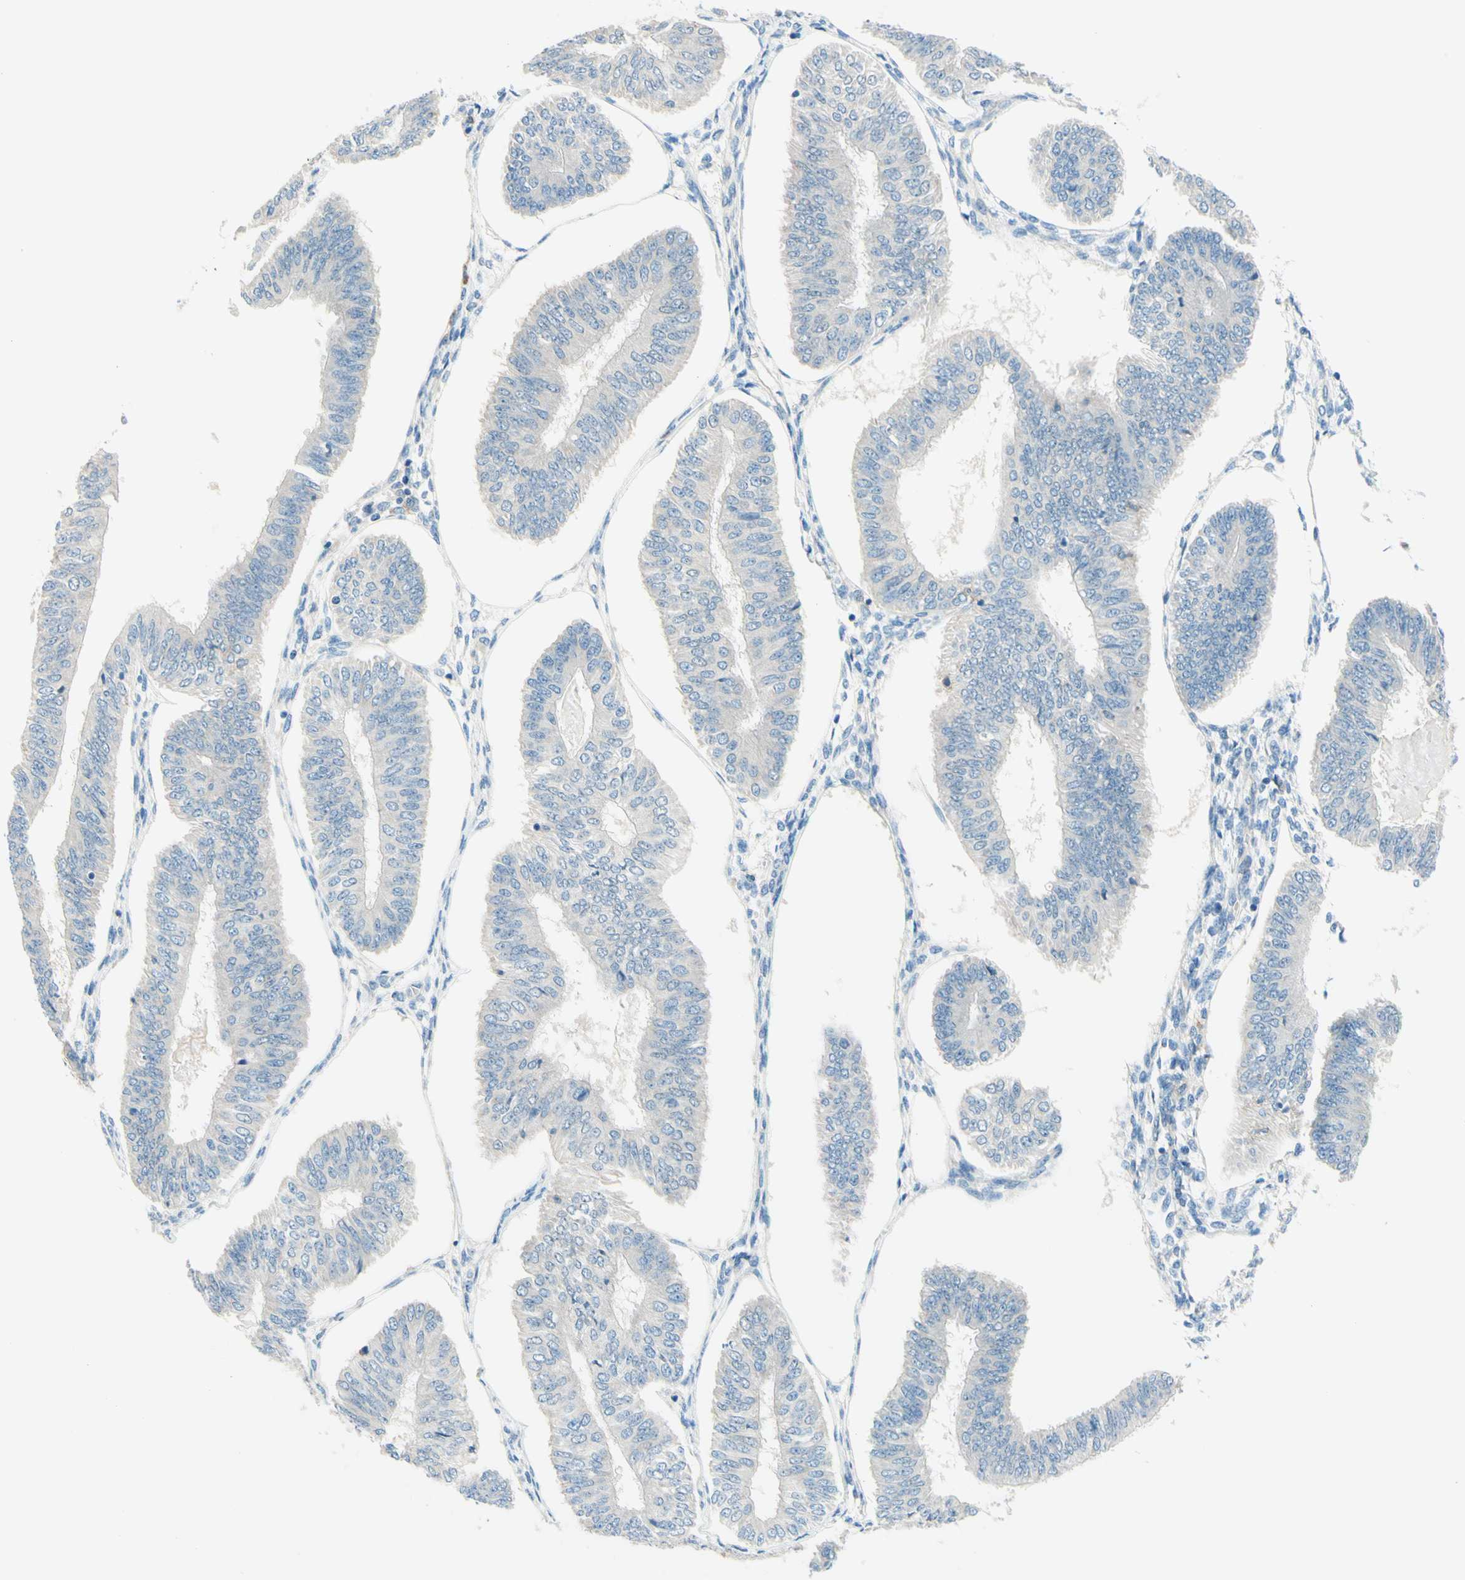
{"staining": {"intensity": "negative", "quantity": "none", "location": "none"}, "tissue": "endometrial cancer", "cell_type": "Tumor cells", "image_type": "cancer", "snomed": [{"axis": "morphology", "description": "Adenocarcinoma, NOS"}, {"axis": "topography", "description": "Endometrium"}], "caption": "DAB immunohistochemical staining of adenocarcinoma (endometrial) shows no significant expression in tumor cells. (Immunohistochemistry, brightfield microscopy, high magnification).", "gene": "SIGLEC9", "patient": {"sex": "female", "age": 58}}